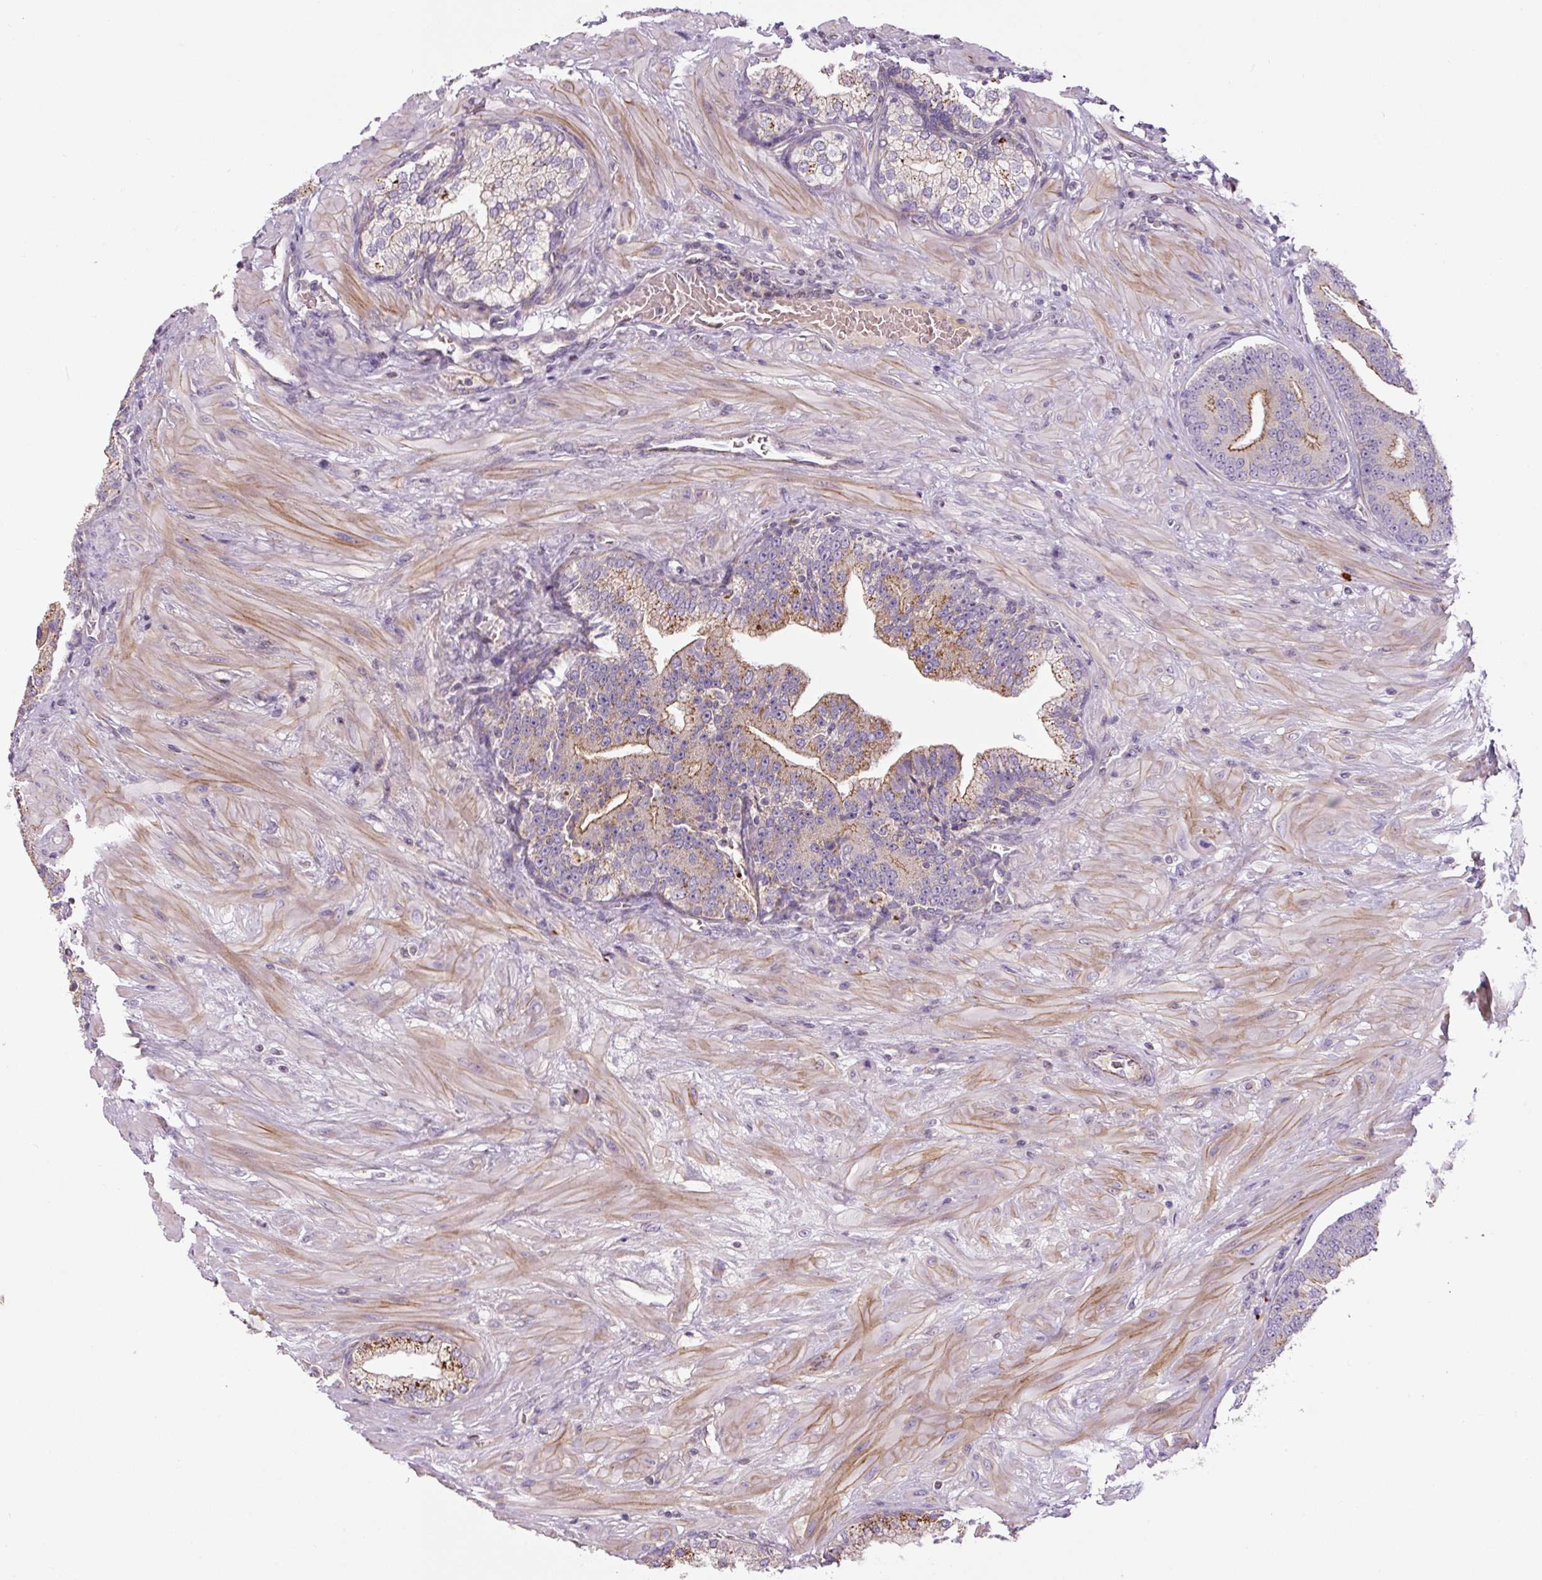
{"staining": {"intensity": "moderate", "quantity": "<25%", "location": "cytoplasmic/membranous"}, "tissue": "prostate cancer", "cell_type": "Tumor cells", "image_type": "cancer", "snomed": [{"axis": "morphology", "description": "Adenocarcinoma, High grade"}, {"axis": "topography", "description": "Prostate"}], "caption": "A brown stain highlights moderate cytoplasmic/membranous expression of a protein in high-grade adenocarcinoma (prostate) tumor cells.", "gene": "CCNI2", "patient": {"sex": "male", "age": 55}}